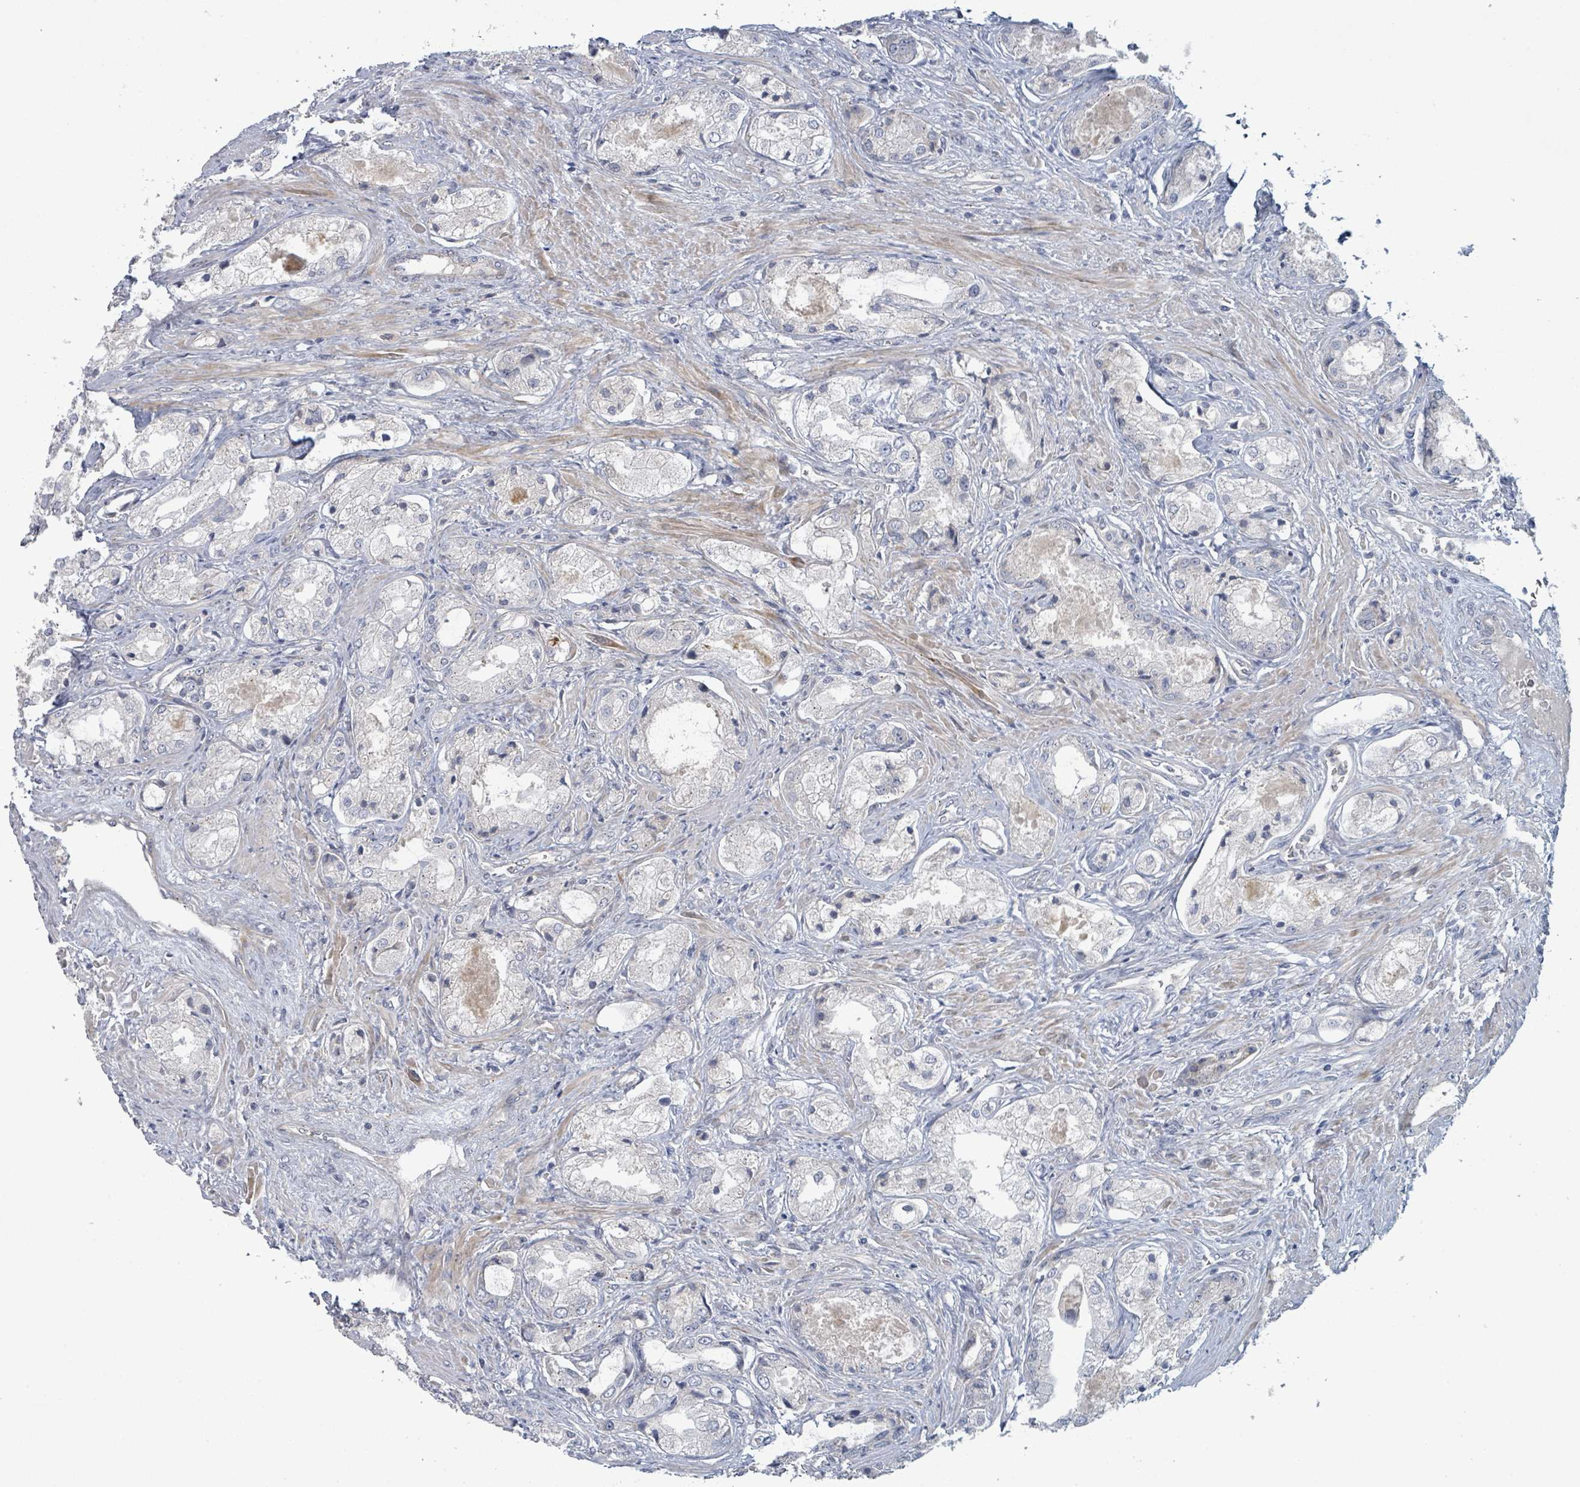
{"staining": {"intensity": "negative", "quantity": "none", "location": "none"}, "tissue": "prostate cancer", "cell_type": "Tumor cells", "image_type": "cancer", "snomed": [{"axis": "morphology", "description": "Adenocarcinoma, Low grade"}, {"axis": "topography", "description": "Prostate"}], "caption": "Tumor cells show no significant protein staining in prostate cancer (low-grade adenocarcinoma). (DAB immunohistochemistry with hematoxylin counter stain).", "gene": "COL5A3", "patient": {"sex": "male", "age": 68}}